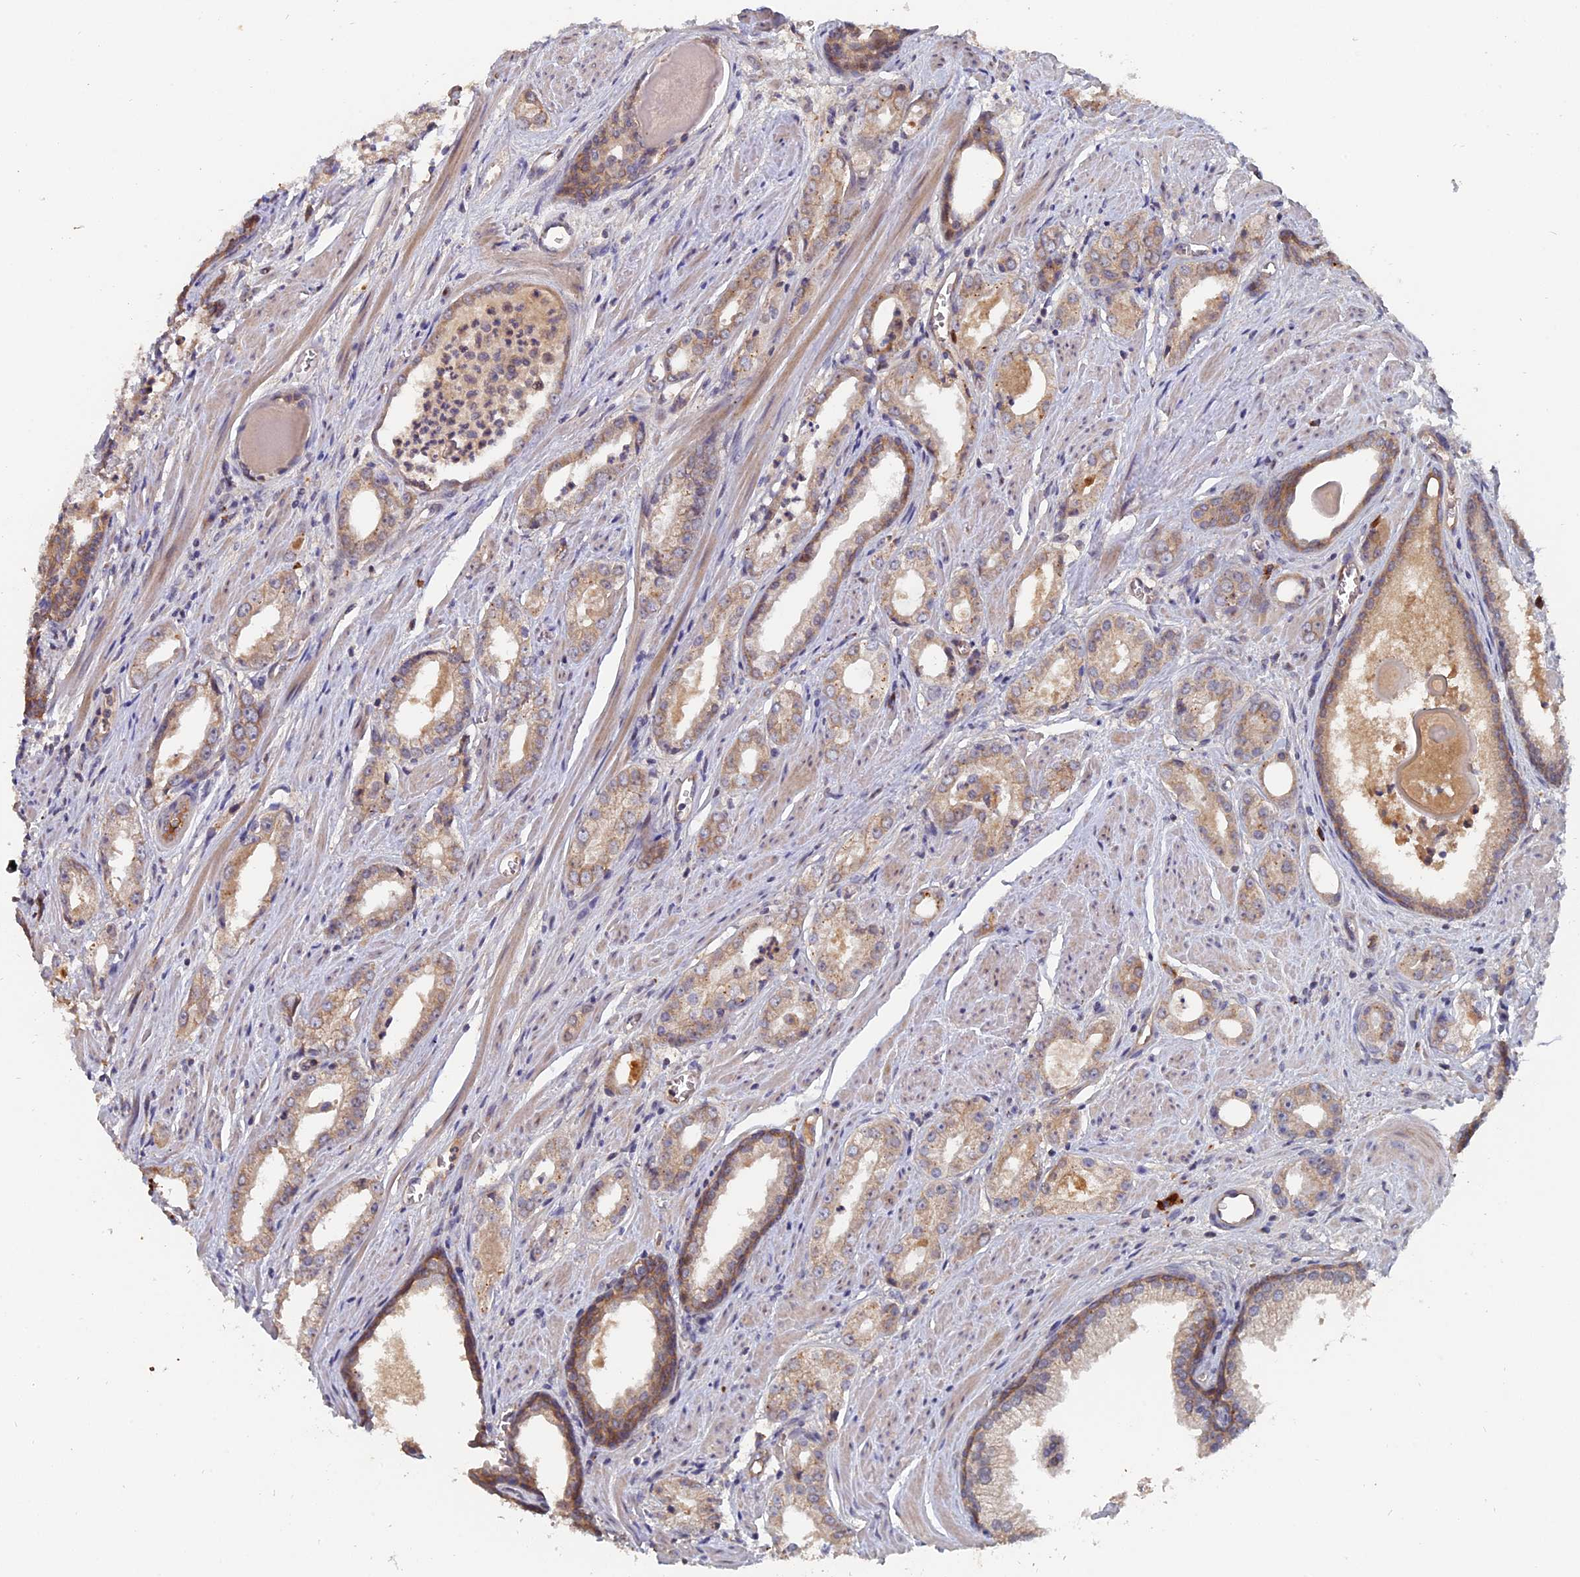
{"staining": {"intensity": "weak", "quantity": "25%-75%", "location": "cytoplasmic/membranous"}, "tissue": "prostate cancer", "cell_type": "Tumor cells", "image_type": "cancer", "snomed": [{"axis": "morphology", "description": "Adenocarcinoma, Low grade"}, {"axis": "topography", "description": "Prostate"}], "caption": "Protein expression analysis of prostate cancer demonstrates weak cytoplasmic/membranous staining in about 25%-75% of tumor cells.", "gene": "SLC33A1", "patient": {"sex": "male", "age": 54}}